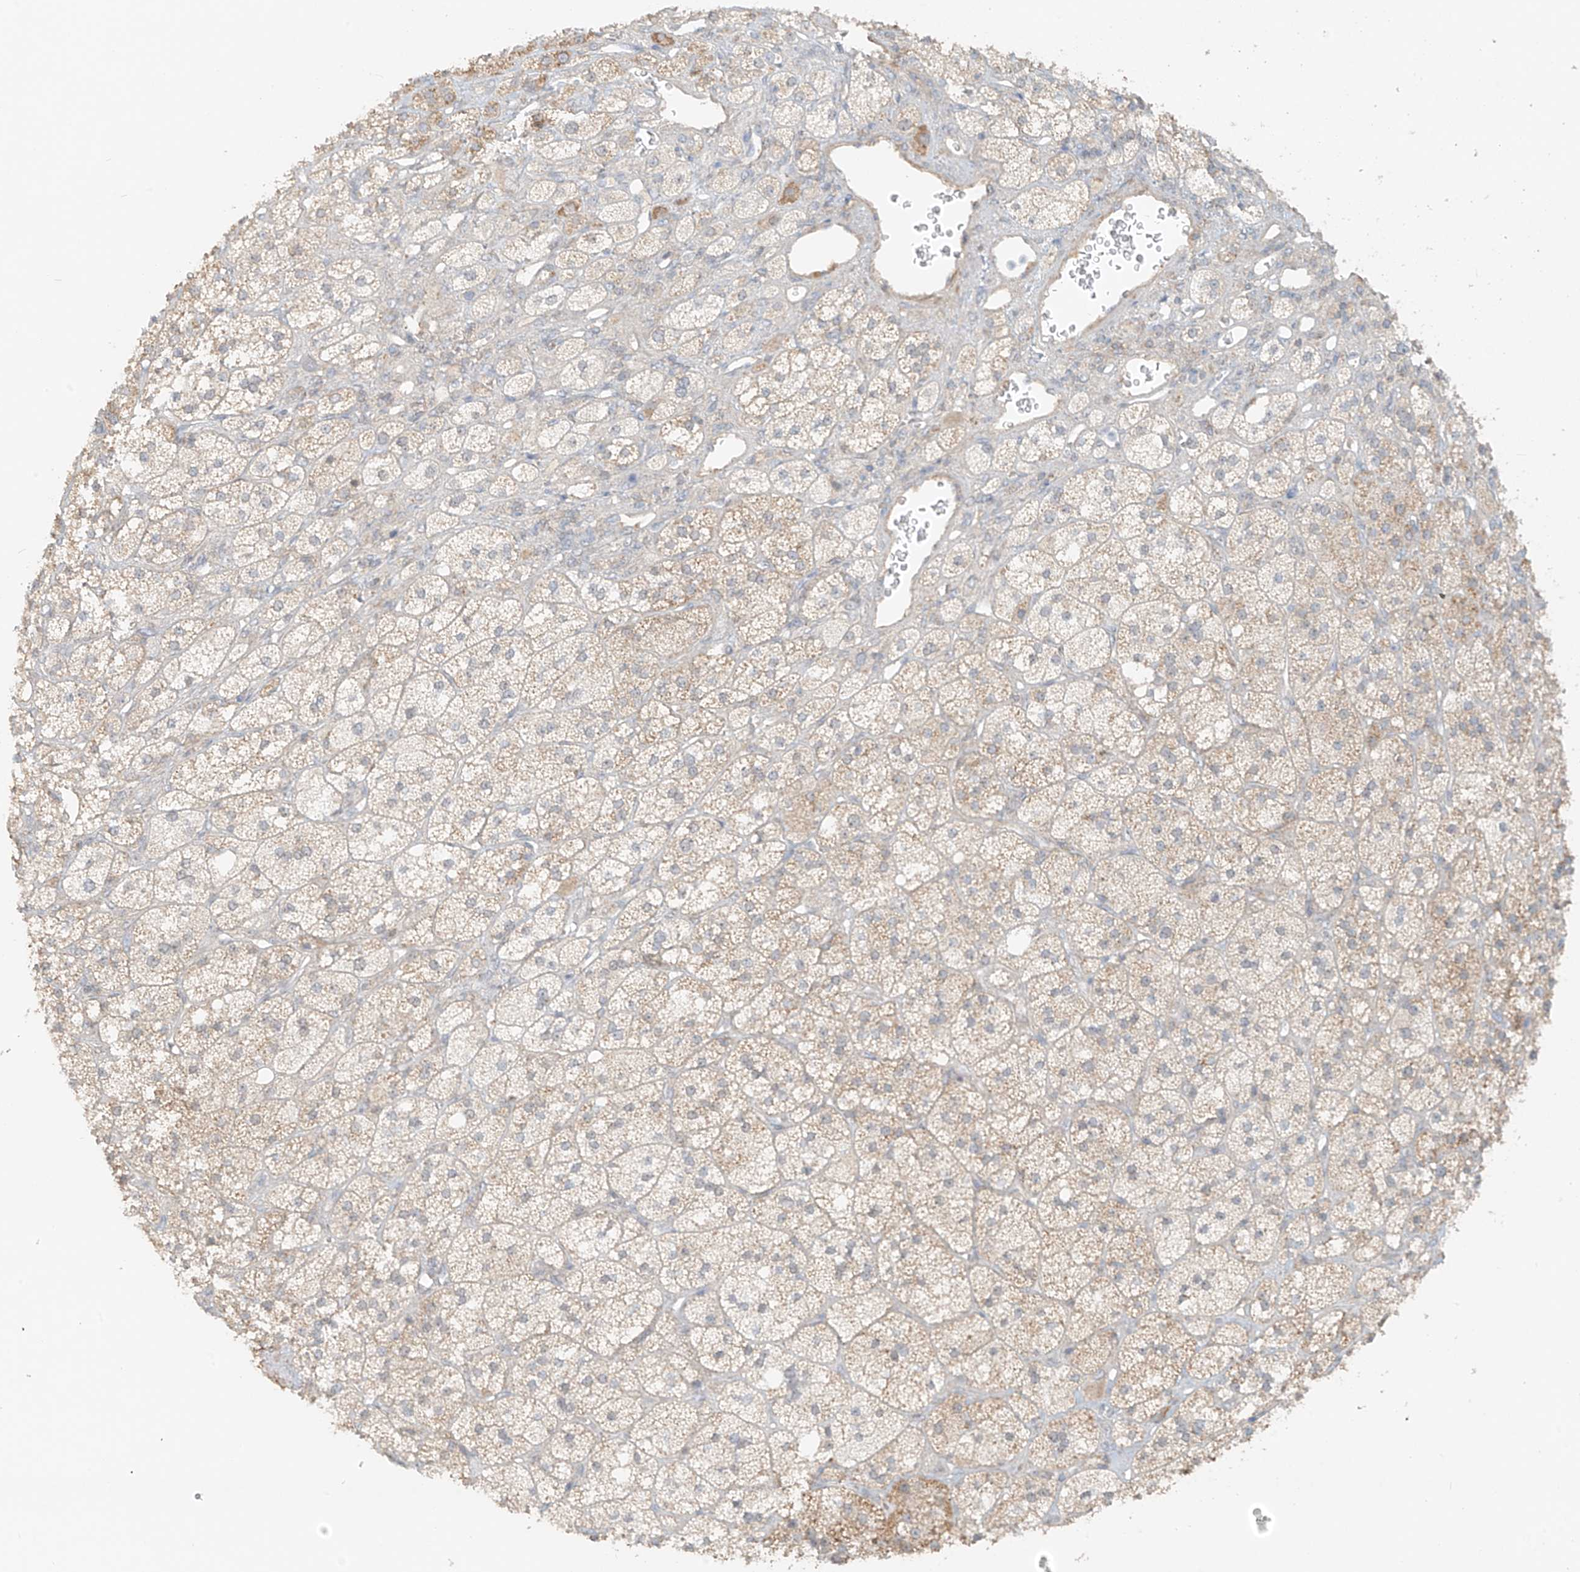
{"staining": {"intensity": "moderate", "quantity": ">75%", "location": "cytoplasmic/membranous"}, "tissue": "adrenal gland", "cell_type": "Glandular cells", "image_type": "normal", "snomed": [{"axis": "morphology", "description": "Normal tissue, NOS"}, {"axis": "topography", "description": "Adrenal gland"}], "caption": "Immunohistochemistry (IHC) image of normal adrenal gland: adrenal gland stained using IHC exhibits medium levels of moderate protein expression localized specifically in the cytoplasmic/membranous of glandular cells, appearing as a cytoplasmic/membranous brown color.", "gene": "ABCD1", "patient": {"sex": "male", "age": 61}}